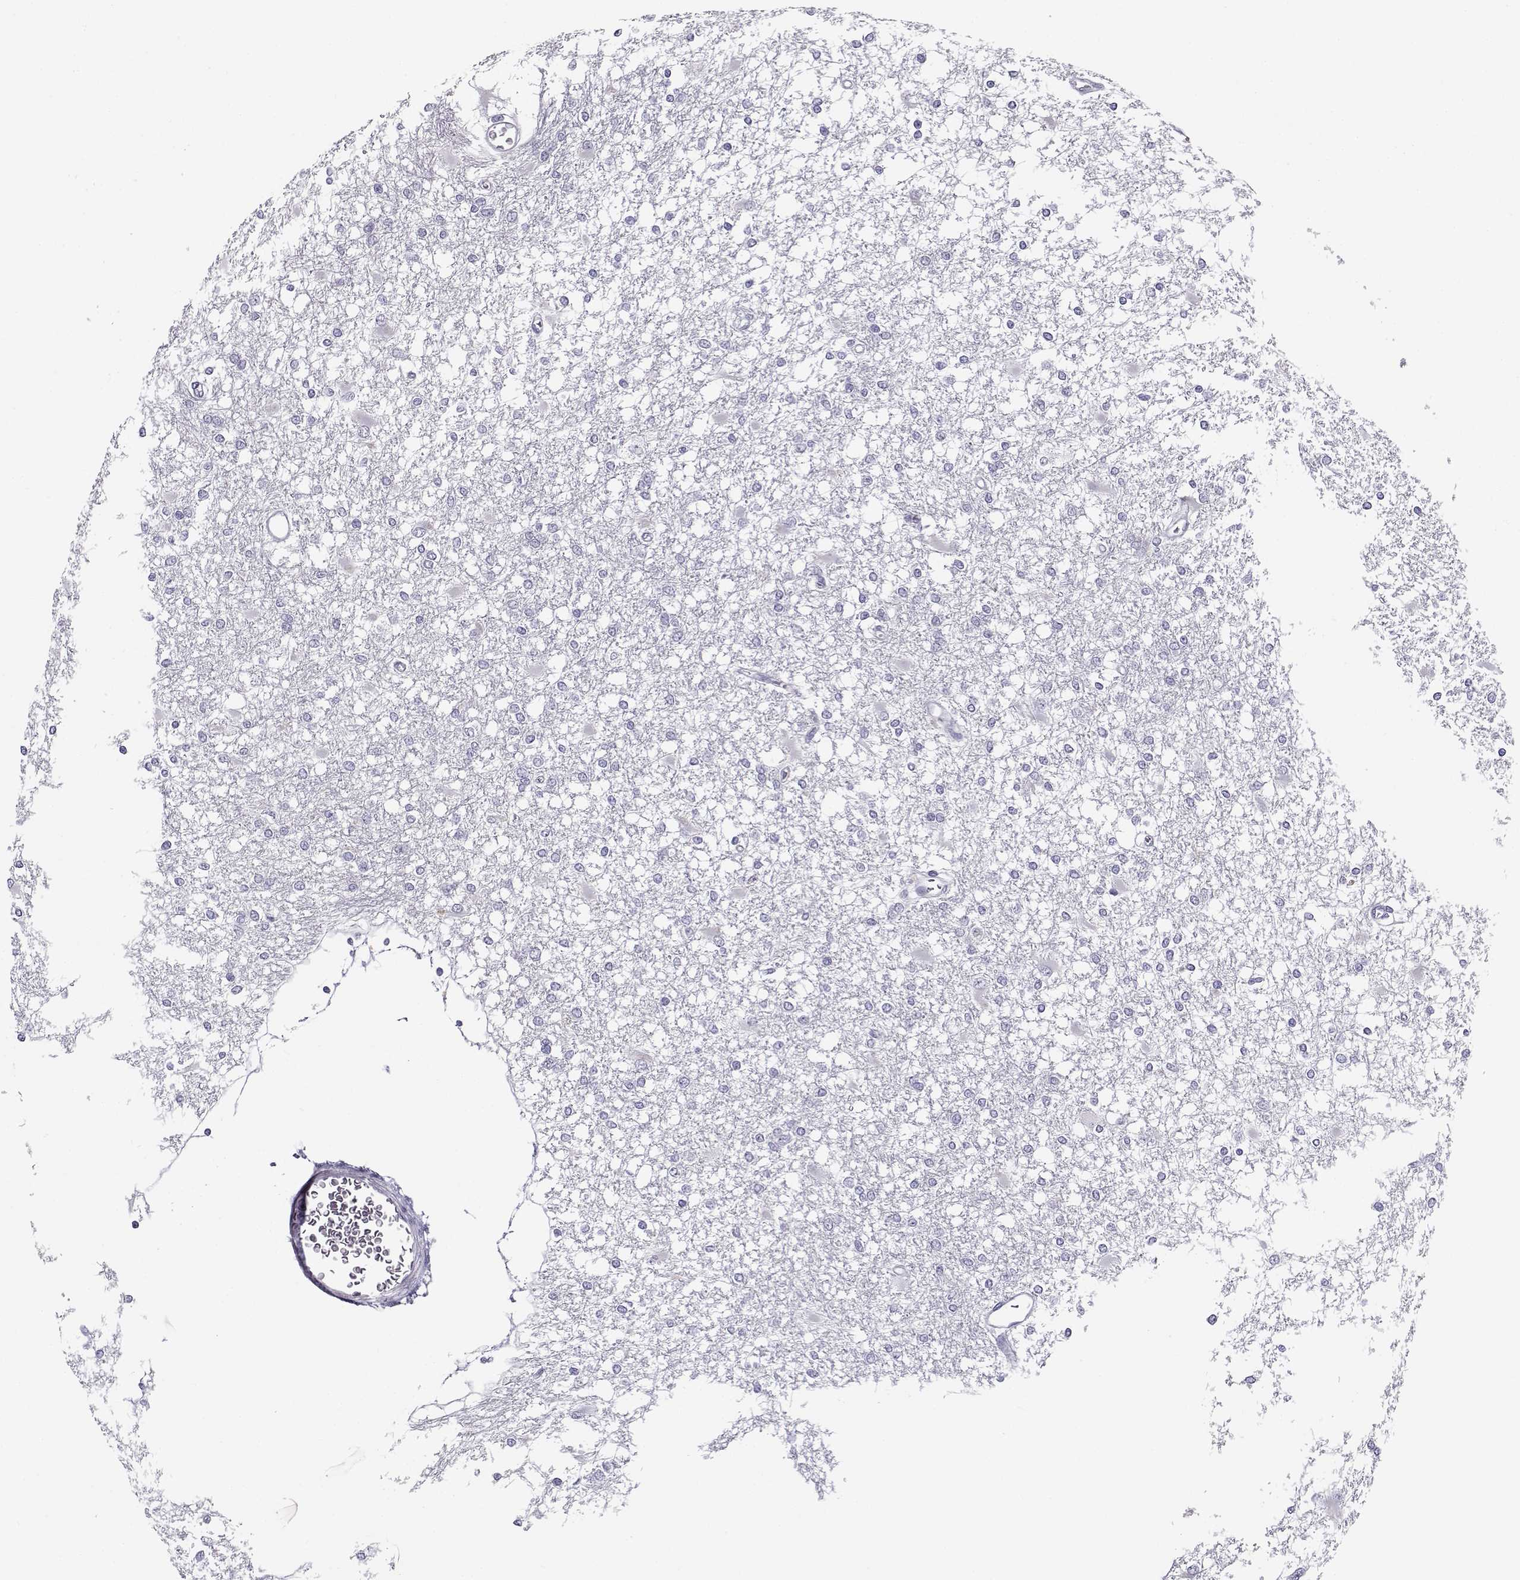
{"staining": {"intensity": "negative", "quantity": "none", "location": "none"}, "tissue": "glioma", "cell_type": "Tumor cells", "image_type": "cancer", "snomed": [{"axis": "morphology", "description": "Glioma, malignant, High grade"}, {"axis": "topography", "description": "Cerebral cortex"}], "caption": "IHC histopathology image of human glioma stained for a protein (brown), which exhibits no staining in tumor cells. Nuclei are stained in blue.", "gene": "CFAP77", "patient": {"sex": "male", "age": 79}}